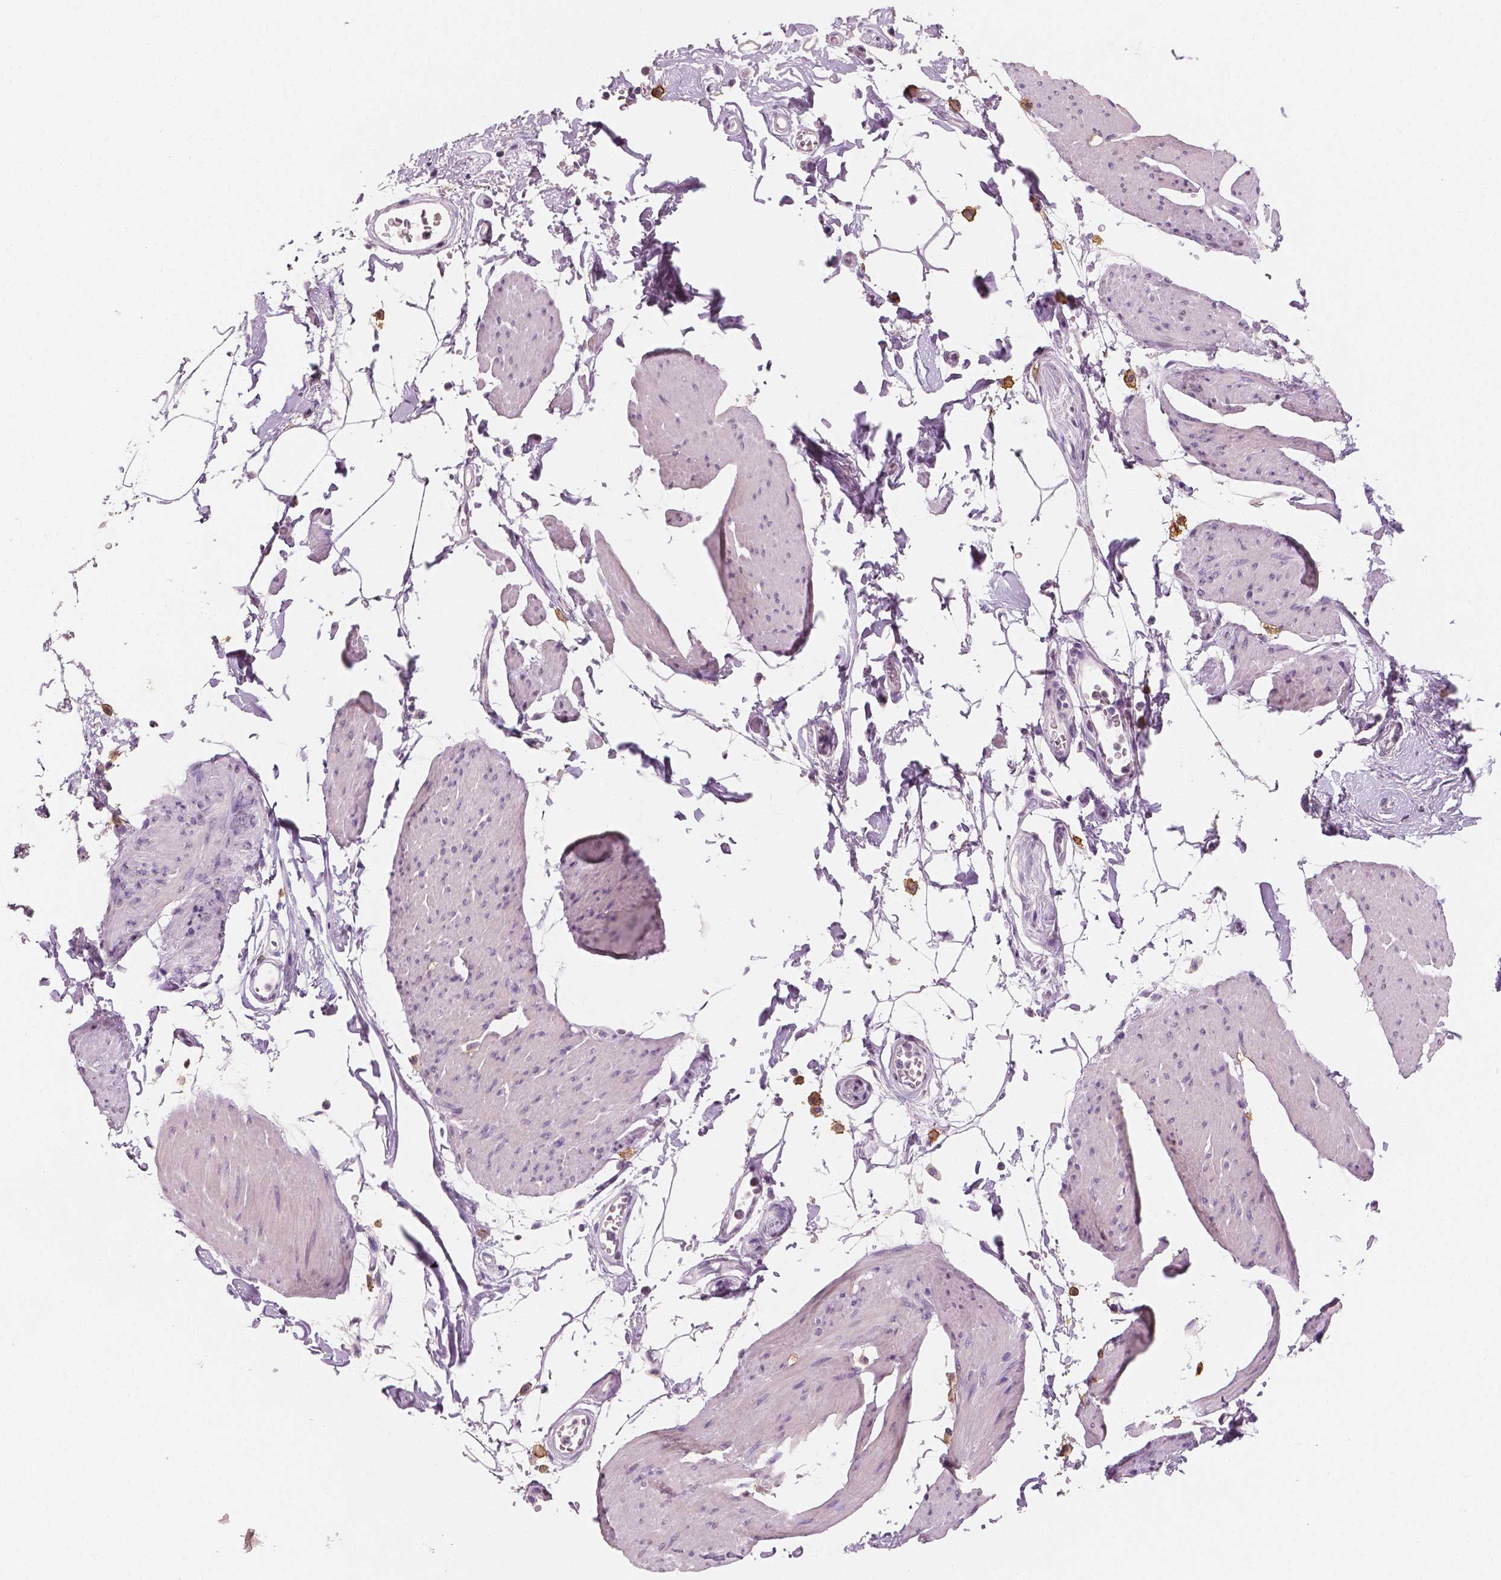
{"staining": {"intensity": "negative", "quantity": "none", "location": "none"}, "tissue": "smooth muscle", "cell_type": "Smooth muscle cells", "image_type": "normal", "snomed": [{"axis": "morphology", "description": "Normal tissue, NOS"}, {"axis": "topography", "description": "Adipose tissue"}, {"axis": "topography", "description": "Smooth muscle"}, {"axis": "topography", "description": "Peripheral nerve tissue"}], "caption": "High magnification brightfield microscopy of unremarkable smooth muscle stained with DAB (brown) and counterstained with hematoxylin (blue): smooth muscle cells show no significant positivity.", "gene": "KIT", "patient": {"sex": "male", "age": 83}}